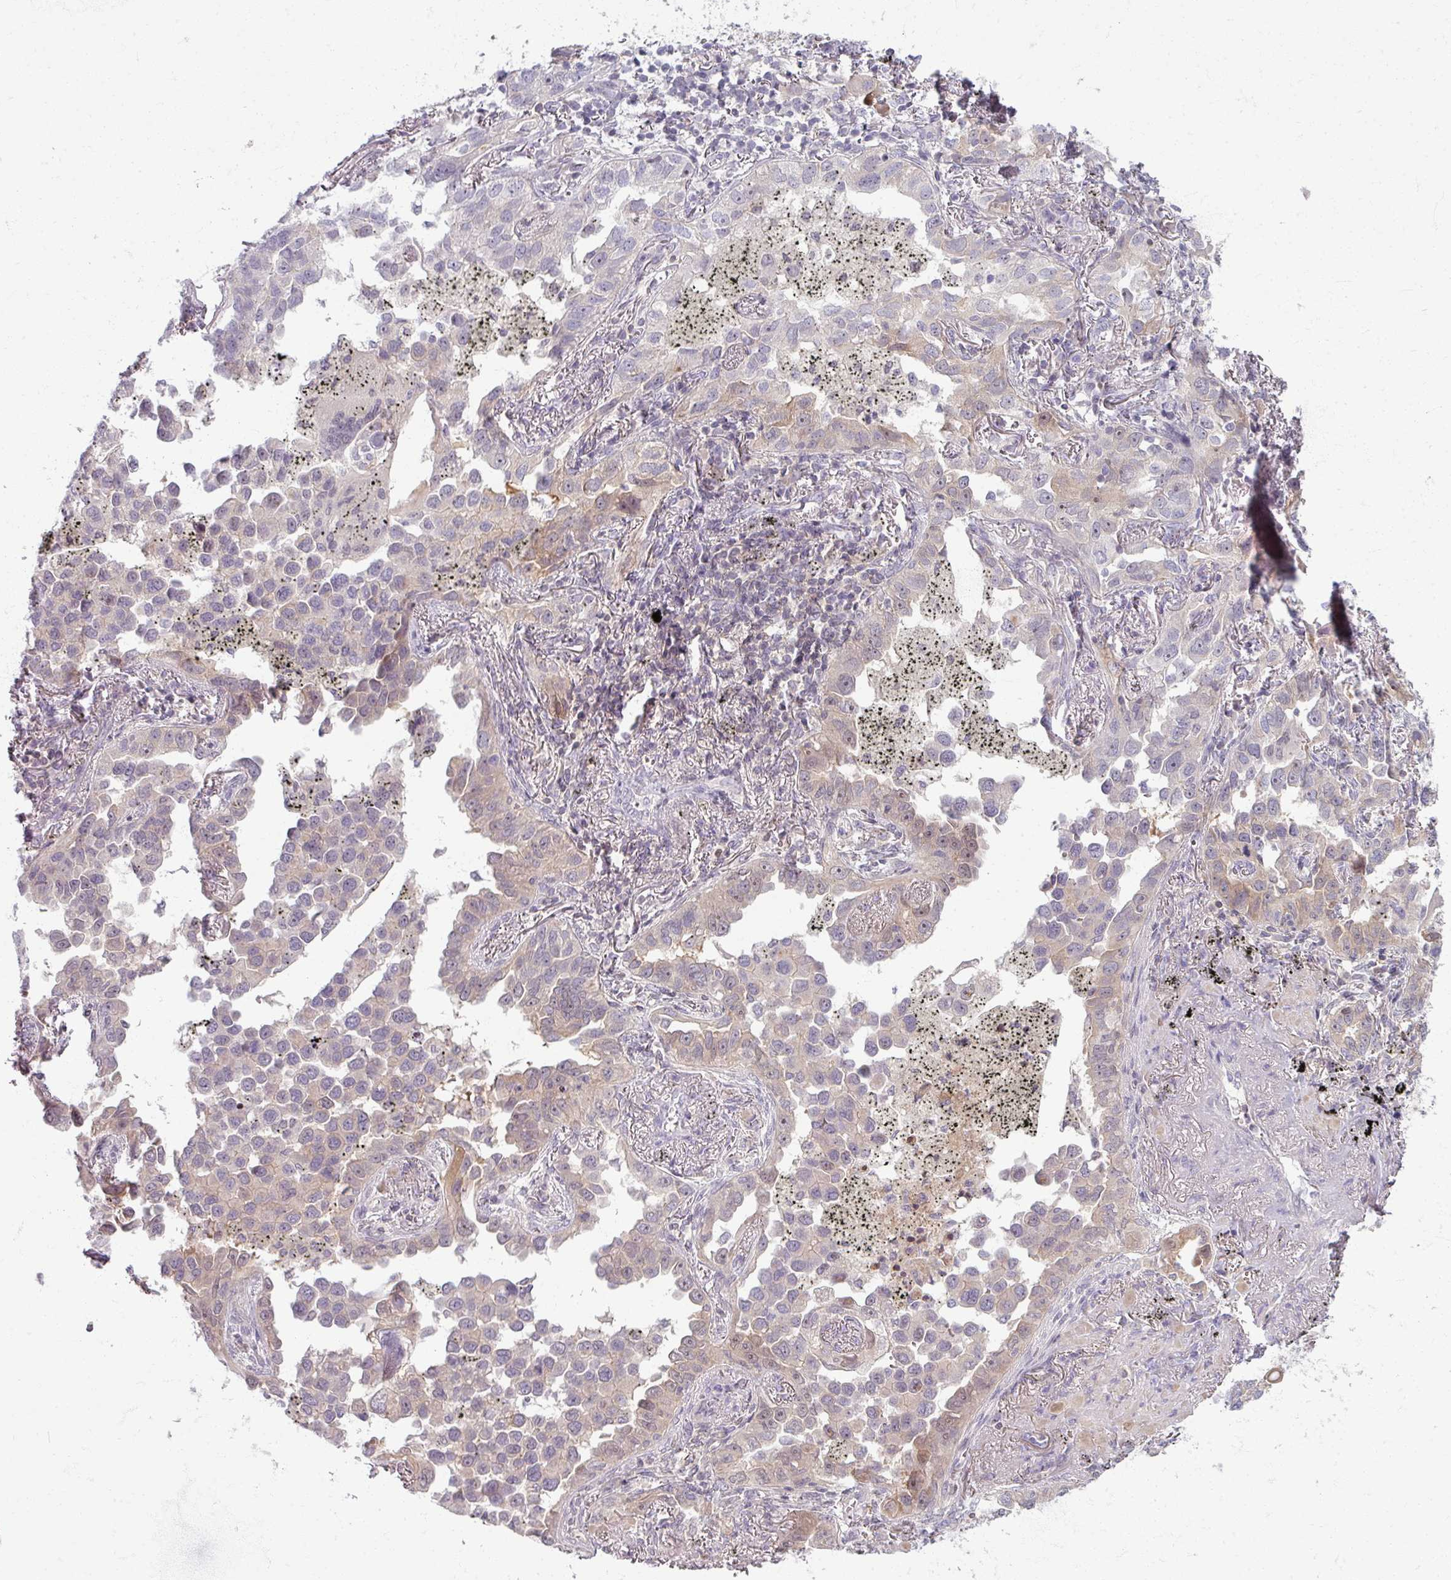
{"staining": {"intensity": "weak", "quantity": "<25%", "location": "cytoplasmic/membranous"}, "tissue": "lung cancer", "cell_type": "Tumor cells", "image_type": "cancer", "snomed": [{"axis": "morphology", "description": "Adenocarcinoma, NOS"}, {"axis": "topography", "description": "Lung"}], "caption": "Lung adenocarcinoma stained for a protein using IHC reveals no staining tumor cells.", "gene": "TTLL7", "patient": {"sex": "male", "age": 67}}